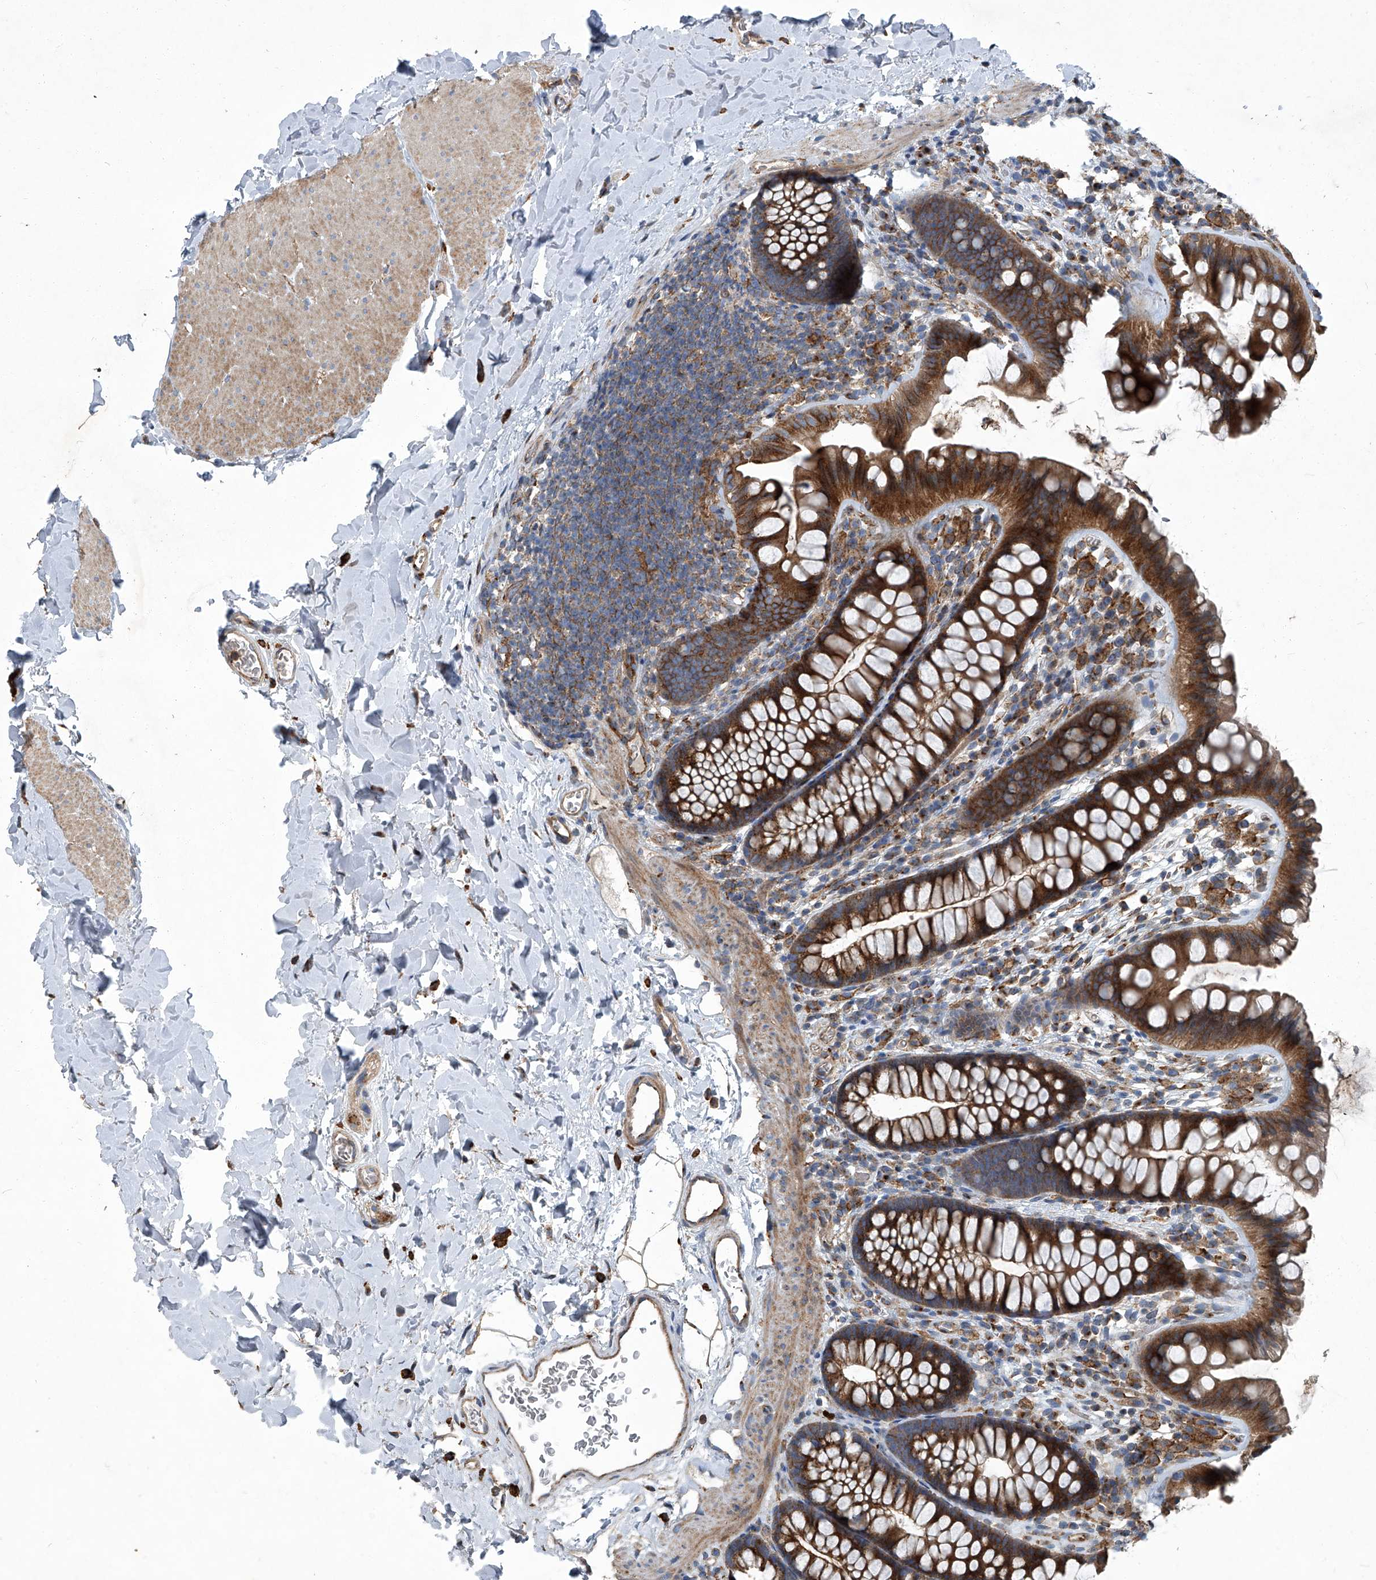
{"staining": {"intensity": "strong", "quantity": ">75%", "location": "cytoplasmic/membranous"}, "tissue": "colon", "cell_type": "Endothelial cells", "image_type": "normal", "snomed": [{"axis": "morphology", "description": "Normal tissue, NOS"}, {"axis": "topography", "description": "Colon"}], "caption": "Immunohistochemical staining of benign human colon reveals high levels of strong cytoplasmic/membranous expression in about >75% of endothelial cells. (Stains: DAB (3,3'-diaminobenzidine) in brown, nuclei in blue, Microscopy: brightfield microscopy at high magnification).", "gene": "PIGH", "patient": {"sex": "female", "age": 62}}